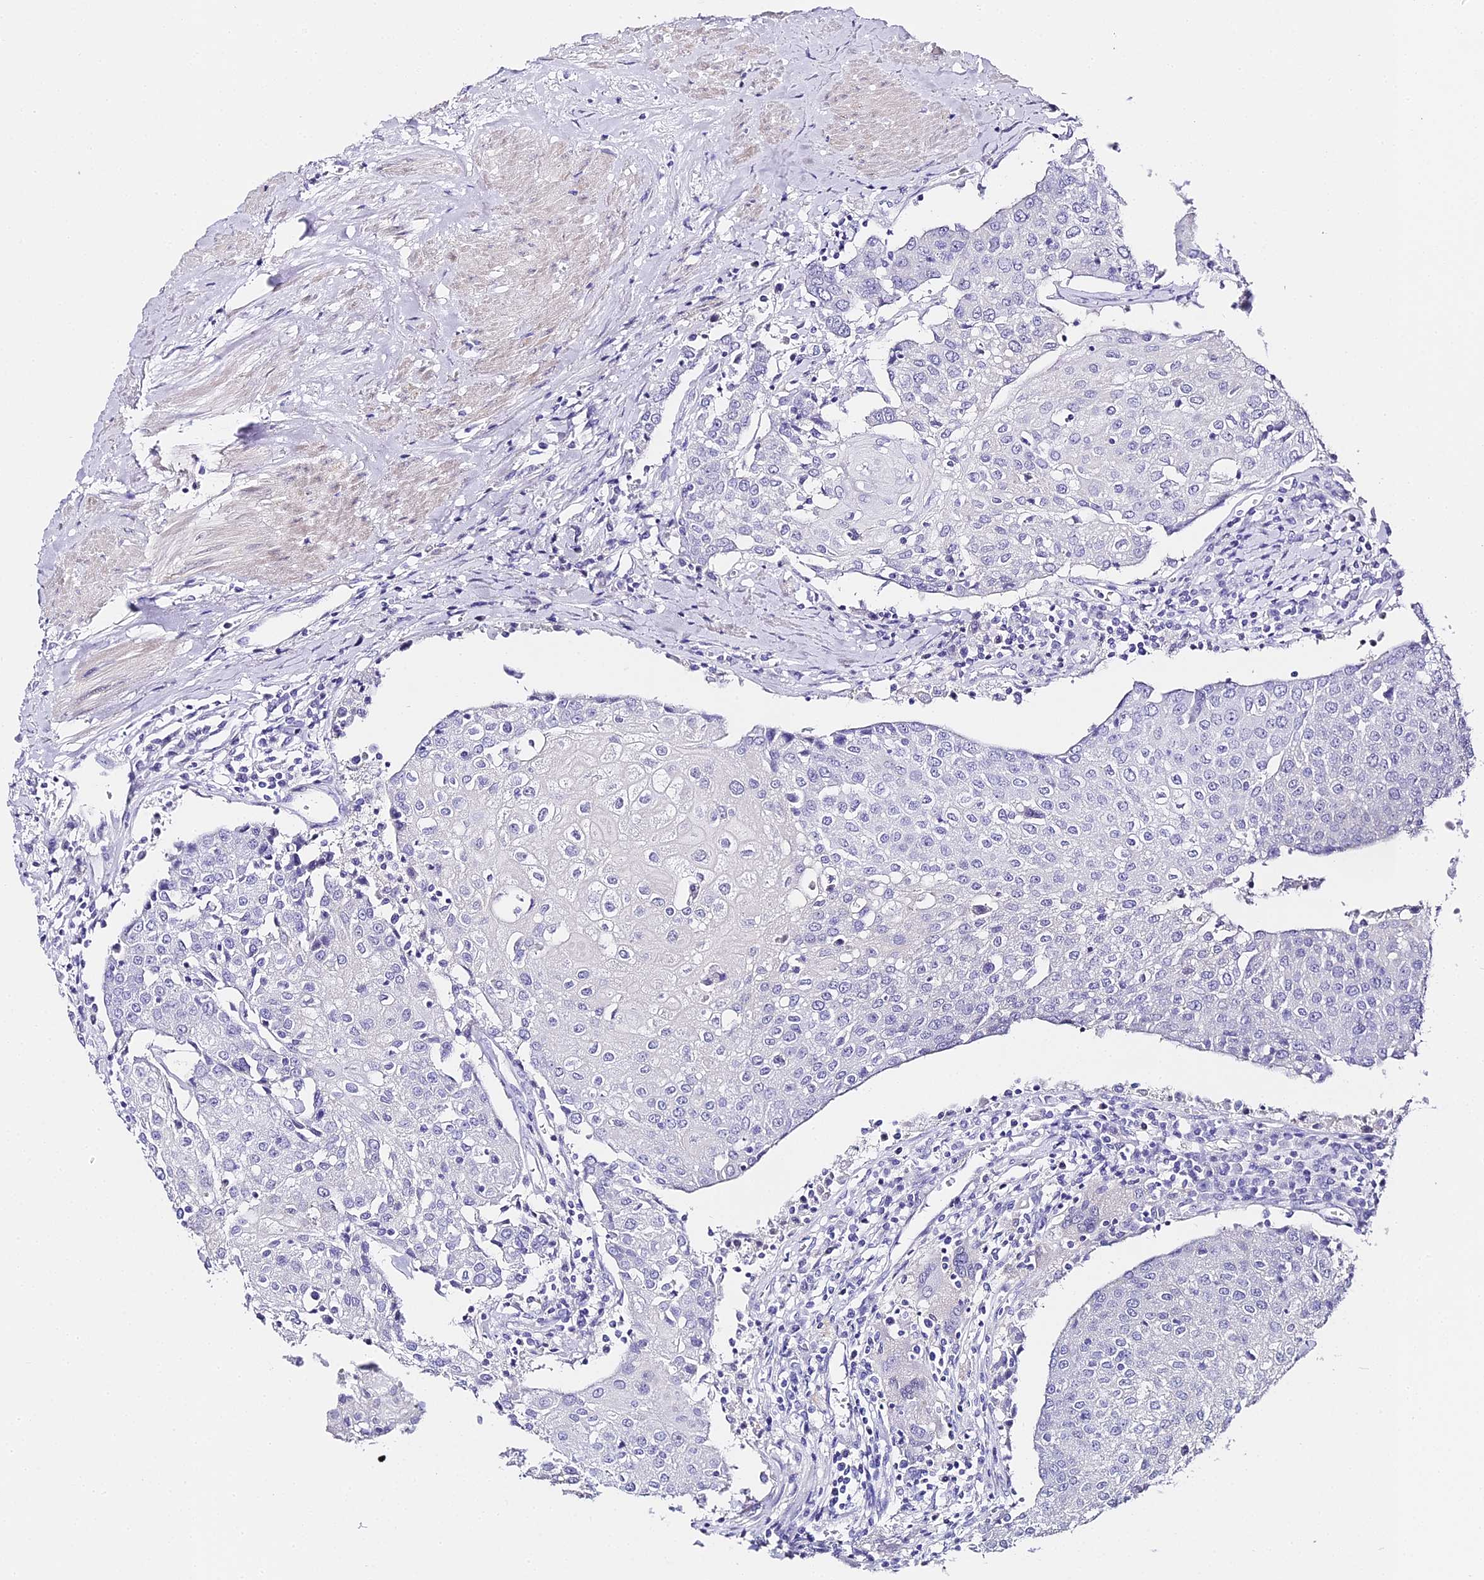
{"staining": {"intensity": "negative", "quantity": "none", "location": "none"}, "tissue": "urothelial cancer", "cell_type": "Tumor cells", "image_type": "cancer", "snomed": [{"axis": "morphology", "description": "Urothelial carcinoma, High grade"}, {"axis": "topography", "description": "Urinary bladder"}], "caption": "Urothelial cancer was stained to show a protein in brown. There is no significant staining in tumor cells. (DAB immunohistochemistry (IHC) with hematoxylin counter stain).", "gene": "ABHD14A-ACY1", "patient": {"sex": "female", "age": 85}}